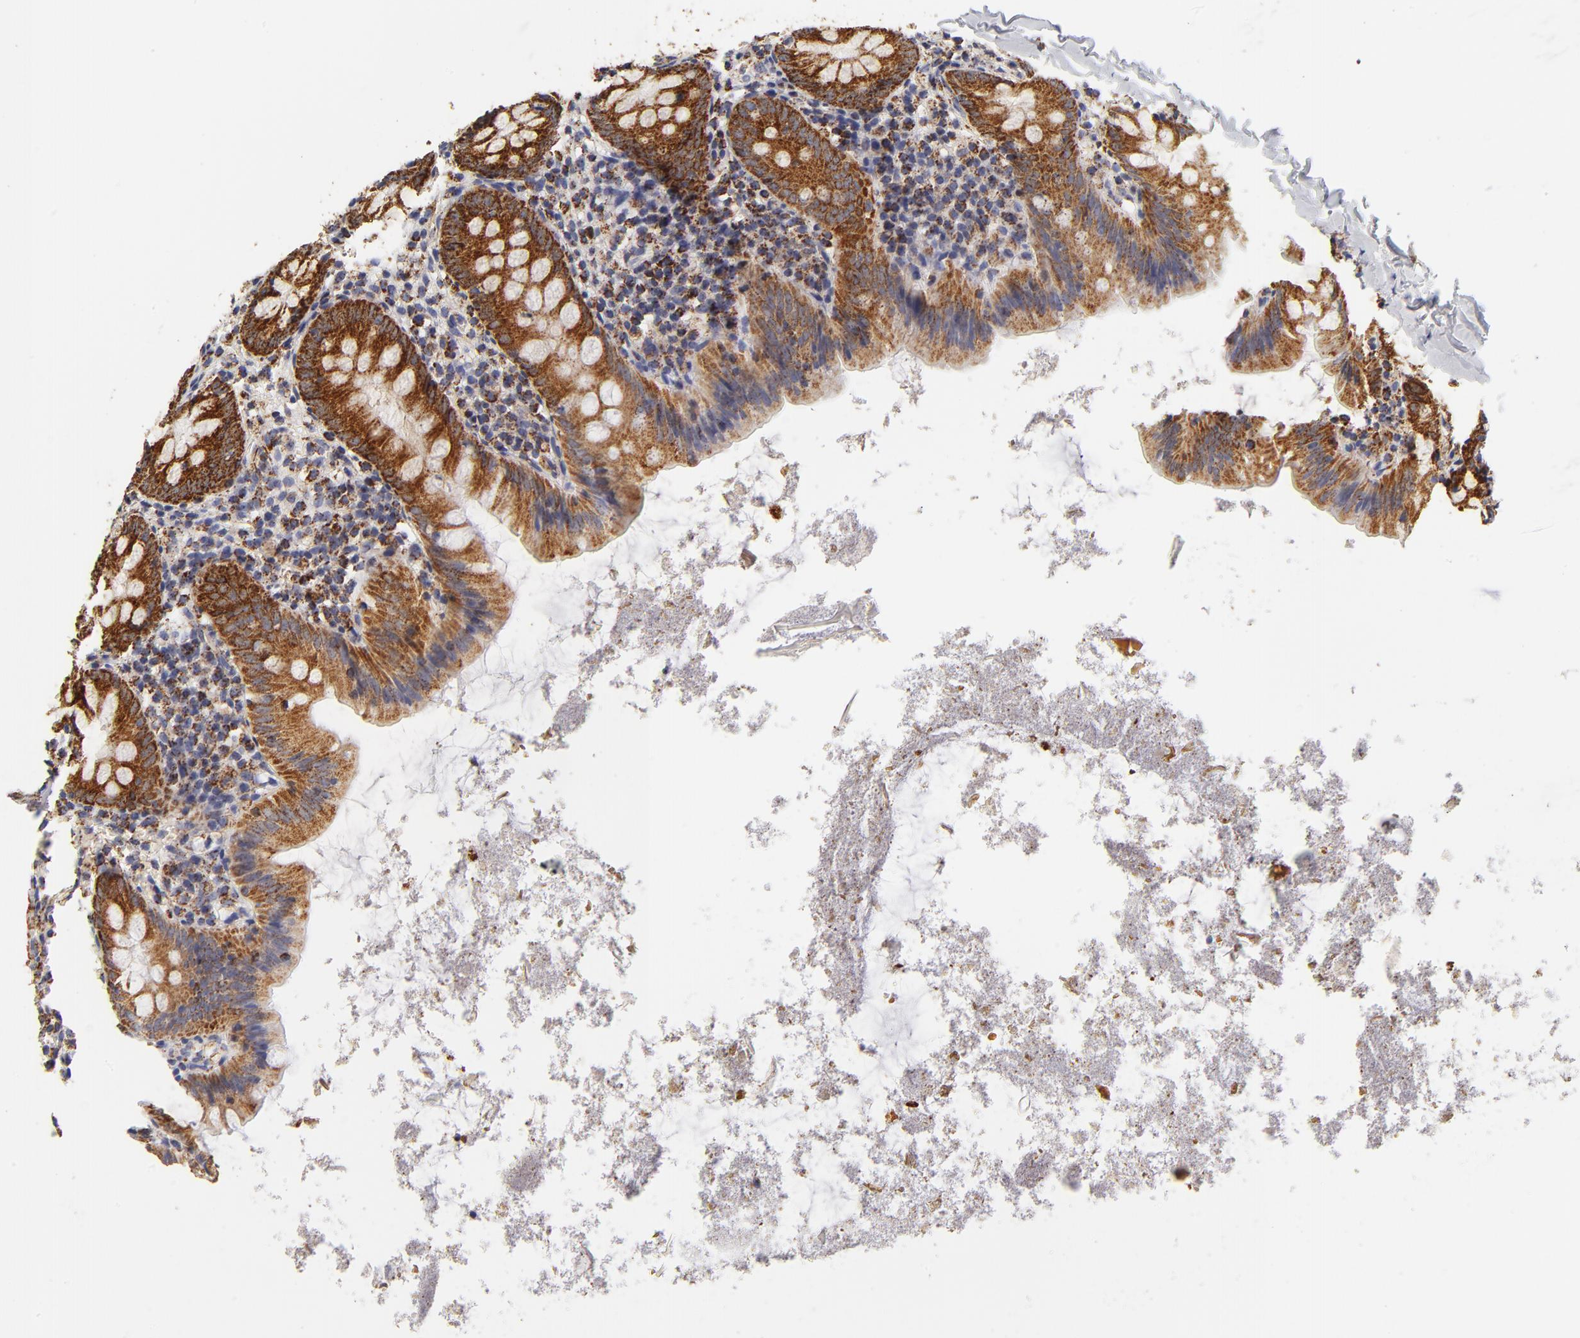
{"staining": {"intensity": "strong", "quantity": ">75%", "location": "cytoplasmic/membranous"}, "tissue": "appendix", "cell_type": "Glandular cells", "image_type": "normal", "snomed": [{"axis": "morphology", "description": "Normal tissue, NOS"}, {"axis": "topography", "description": "Appendix"}], "caption": "Brown immunohistochemical staining in normal appendix displays strong cytoplasmic/membranous positivity in about >75% of glandular cells. The staining is performed using DAB brown chromogen to label protein expression. The nuclei are counter-stained blue using hematoxylin.", "gene": "ECHS1", "patient": {"sex": "female", "age": 9}}